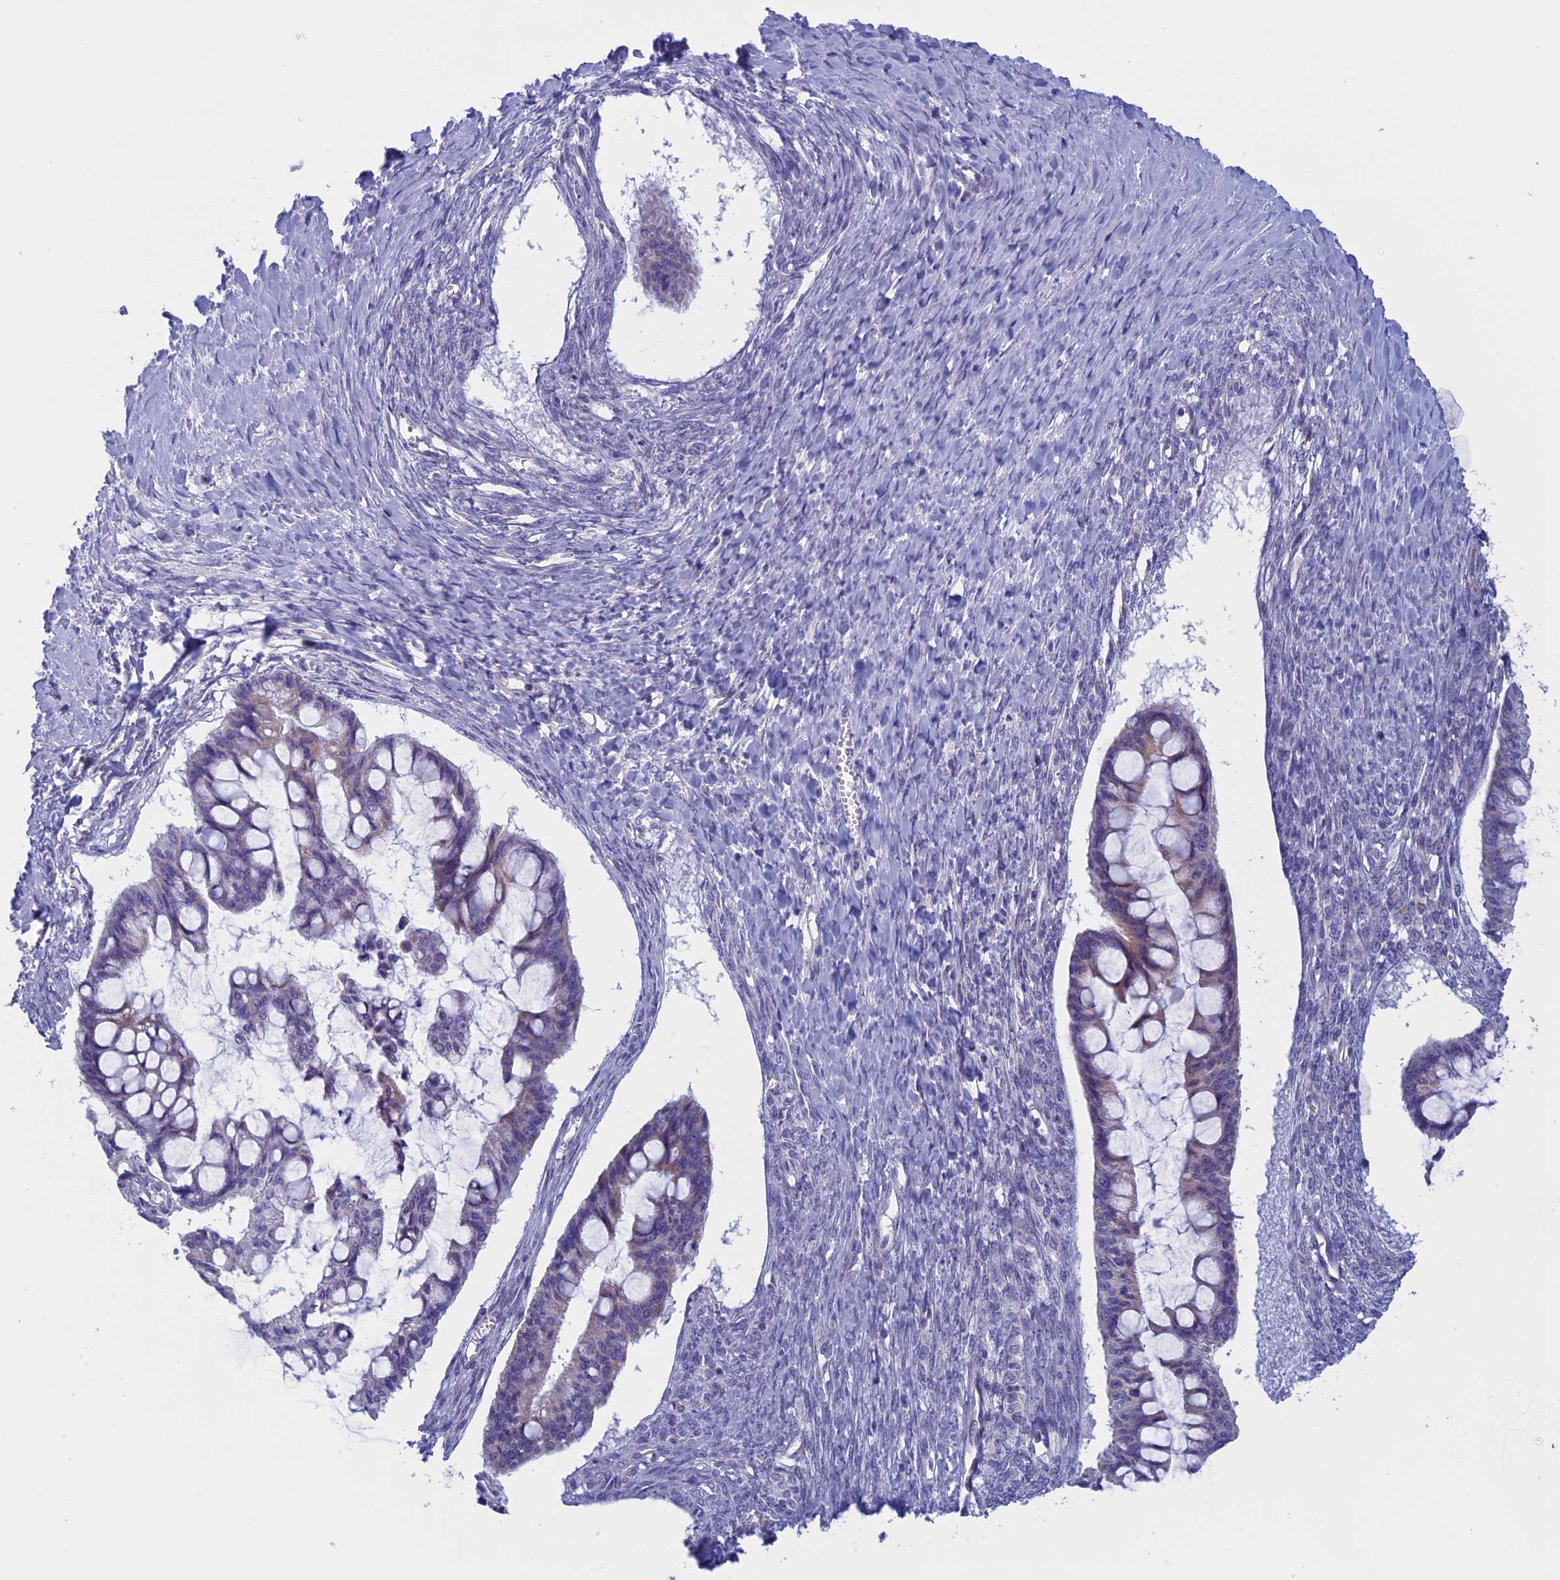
{"staining": {"intensity": "weak", "quantity": "25%-75%", "location": "cytoplasmic/membranous"}, "tissue": "ovarian cancer", "cell_type": "Tumor cells", "image_type": "cancer", "snomed": [{"axis": "morphology", "description": "Cystadenocarcinoma, mucinous, NOS"}, {"axis": "topography", "description": "Ovary"}], "caption": "Approximately 25%-75% of tumor cells in human ovarian cancer (mucinous cystadenocarcinoma) reveal weak cytoplasmic/membranous protein positivity as visualized by brown immunohistochemical staining.", "gene": "NDUFB9", "patient": {"sex": "female", "age": 73}}